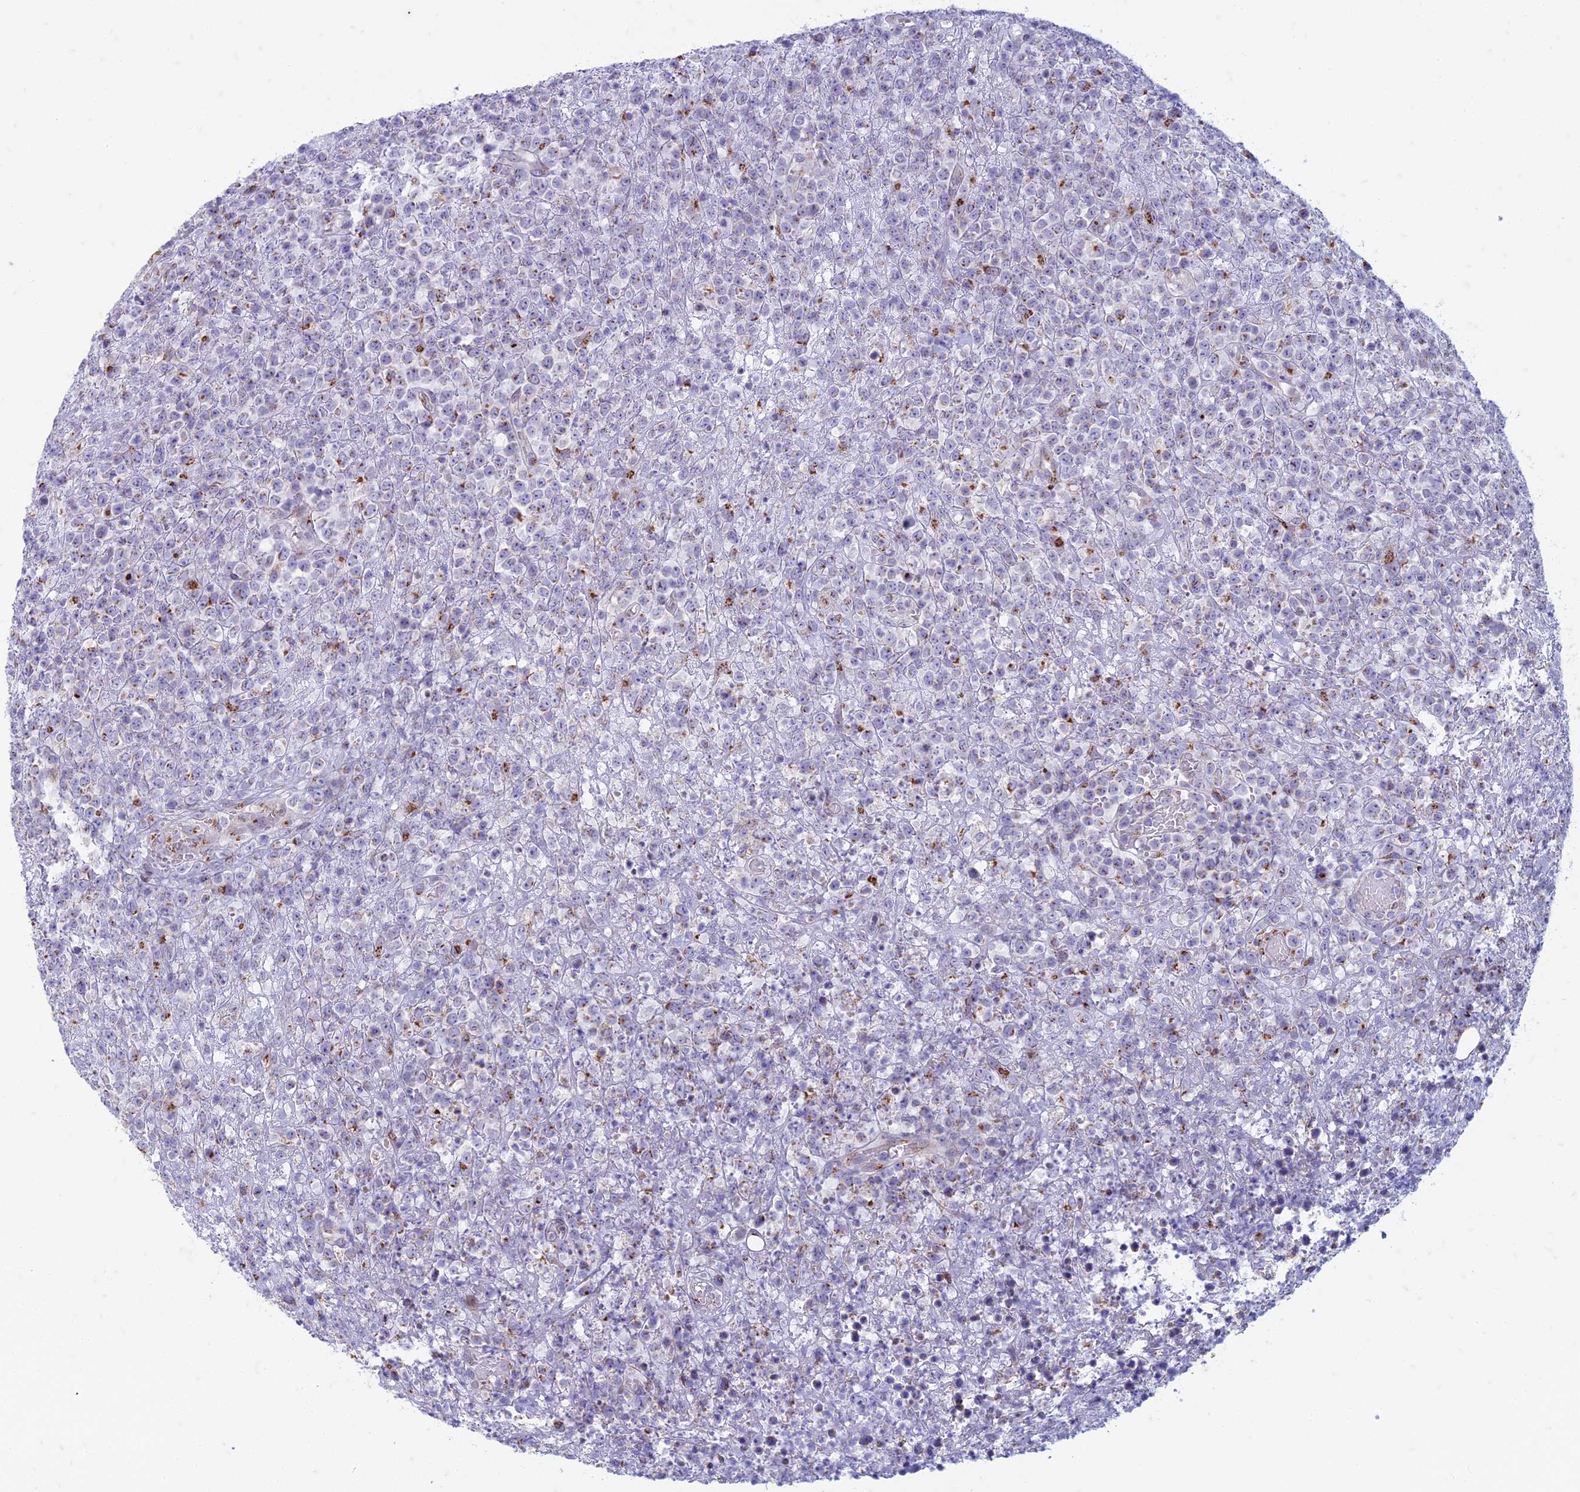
{"staining": {"intensity": "negative", "quantity": "none", "location": "none"}, "tissue": "lymphoma", "cell_type": "Tumor cells", "image_type": "cancer", "snomed": [{"axis": "morphology", "description": "Malignant lymphoma, non-Hodgkin's type, High grade"}, {"axis": "topography", "description": "Colon"}], "caption": "There is no significant staining in tumor cells of lymphoma.", "gene": "FAM3C", "patient": {"sex": "female", "age": 53}}